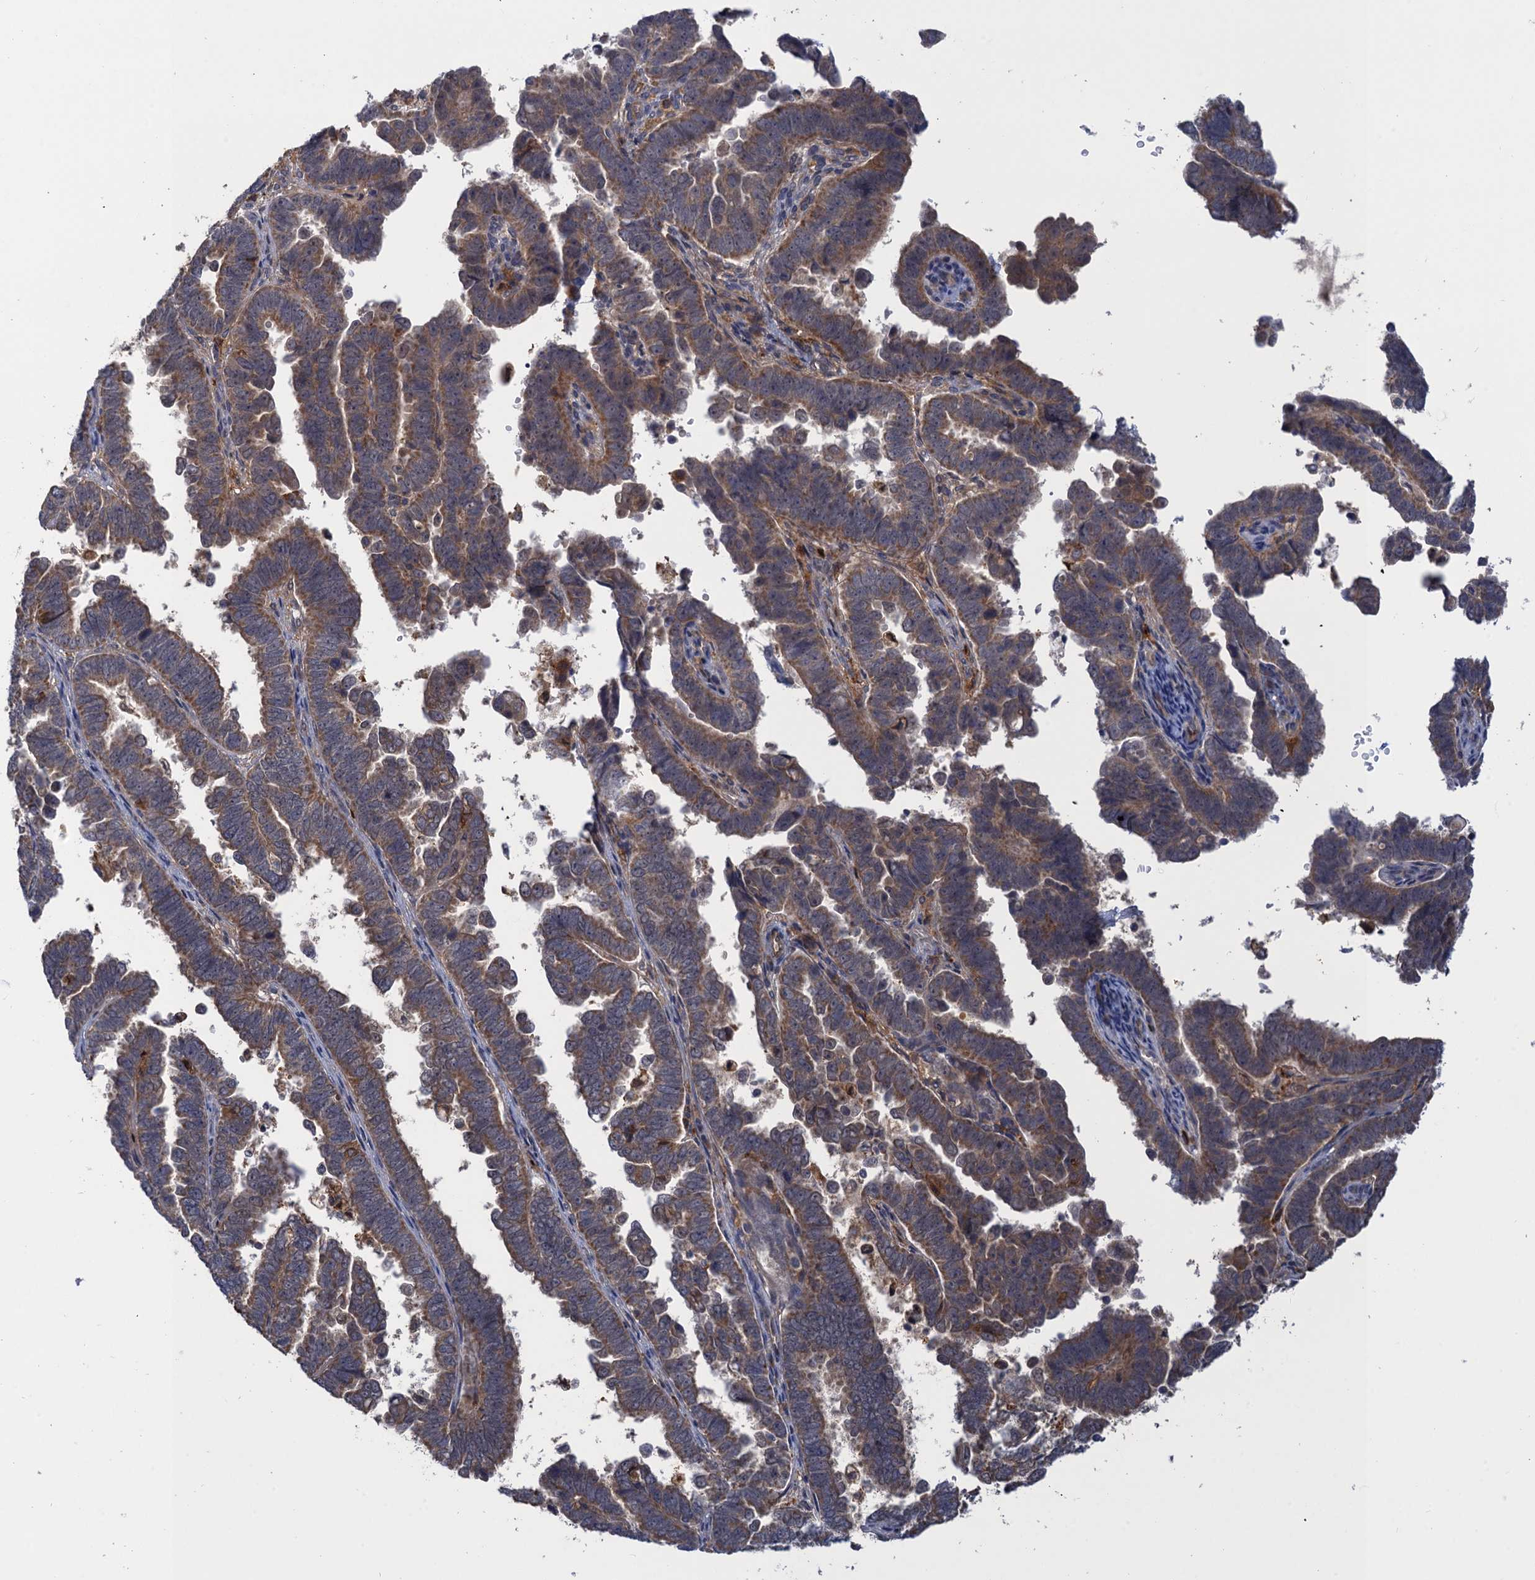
{"staining": {"intensity": "weak", "quantity": ">75%", "location": "cytoplasmic/membranous"}, "tissue": "endometrial cancer", "cell_type": "Tumor cells", "image_type": "cancer", "snomed": [{"axis": "morphology", "description": "Adenocarcinoma, NOS"}, {"axis": "topography", "description": "Endometrium"}], "caption": "Brown immunohistochemical staining in endometrial cancer reveals weak cytoplasmic/membranous expression in about >75% of tumor cells.", "gene": "NEK8", "patient": {"sex": "female", "age": 75}}